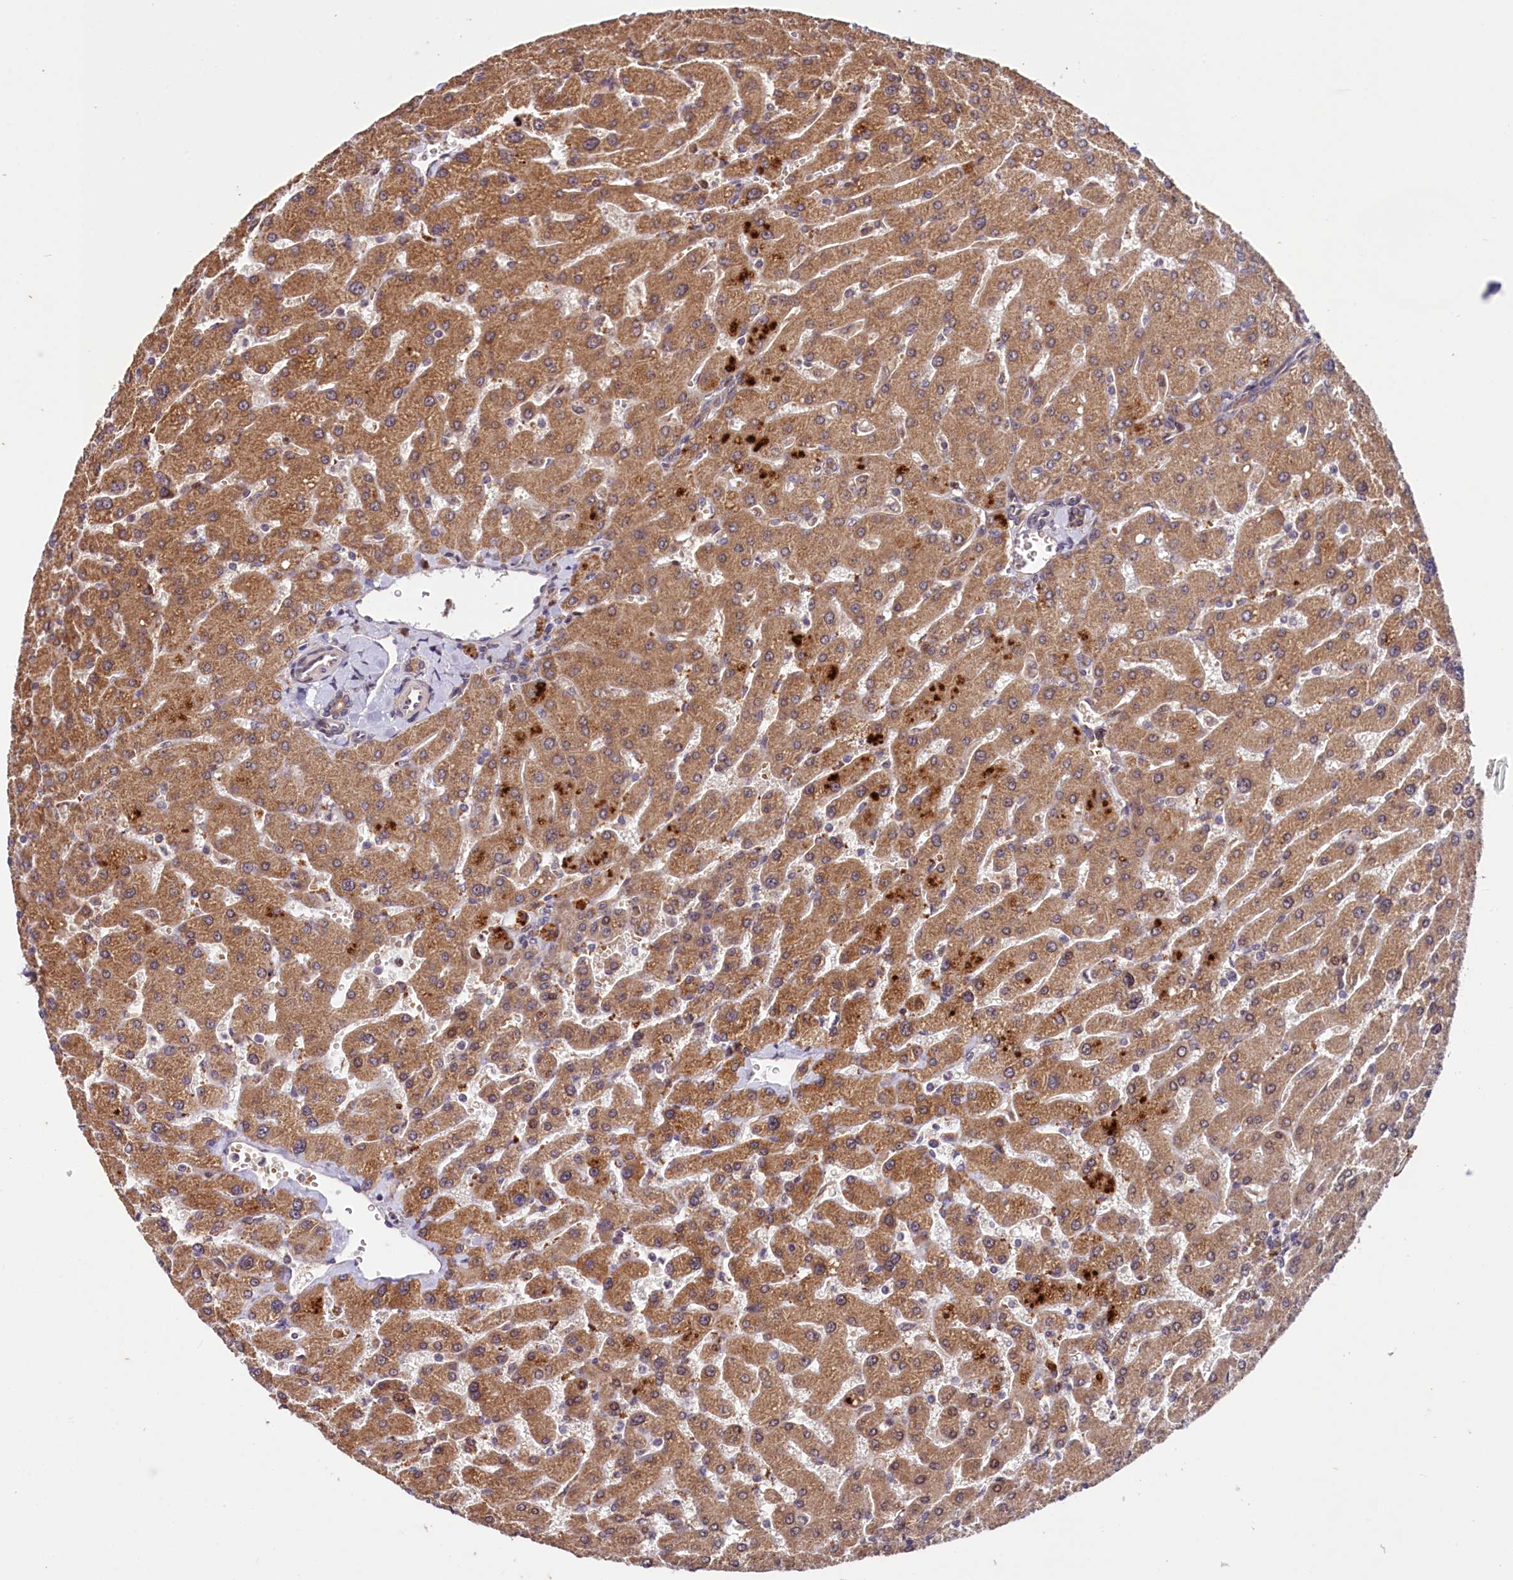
{"staining": {"intensity": "weak", "quantity": "25%-75%", "location": "cytoplasmic/membranous"}, "tissue": "liver", "cell_type": "Cholangiocytes", "image_type": "normal", "snomed": [{"axis": "morphology", "description": "Normal tissue, NOS"}, {"axis": "topography", "description": "Liver"}], "caption": "IHC micrograph of benign liver: liver stained using immunohistochemistry demonstrates low levels of weak protein expression localized specifically in the cytoplasmic/membranous of cholangiocytes, appearing as a cytoplasmic/membranous brown color.", "gene": "N4BP2L1", "patient": {"sex": "male", "age": 55}}